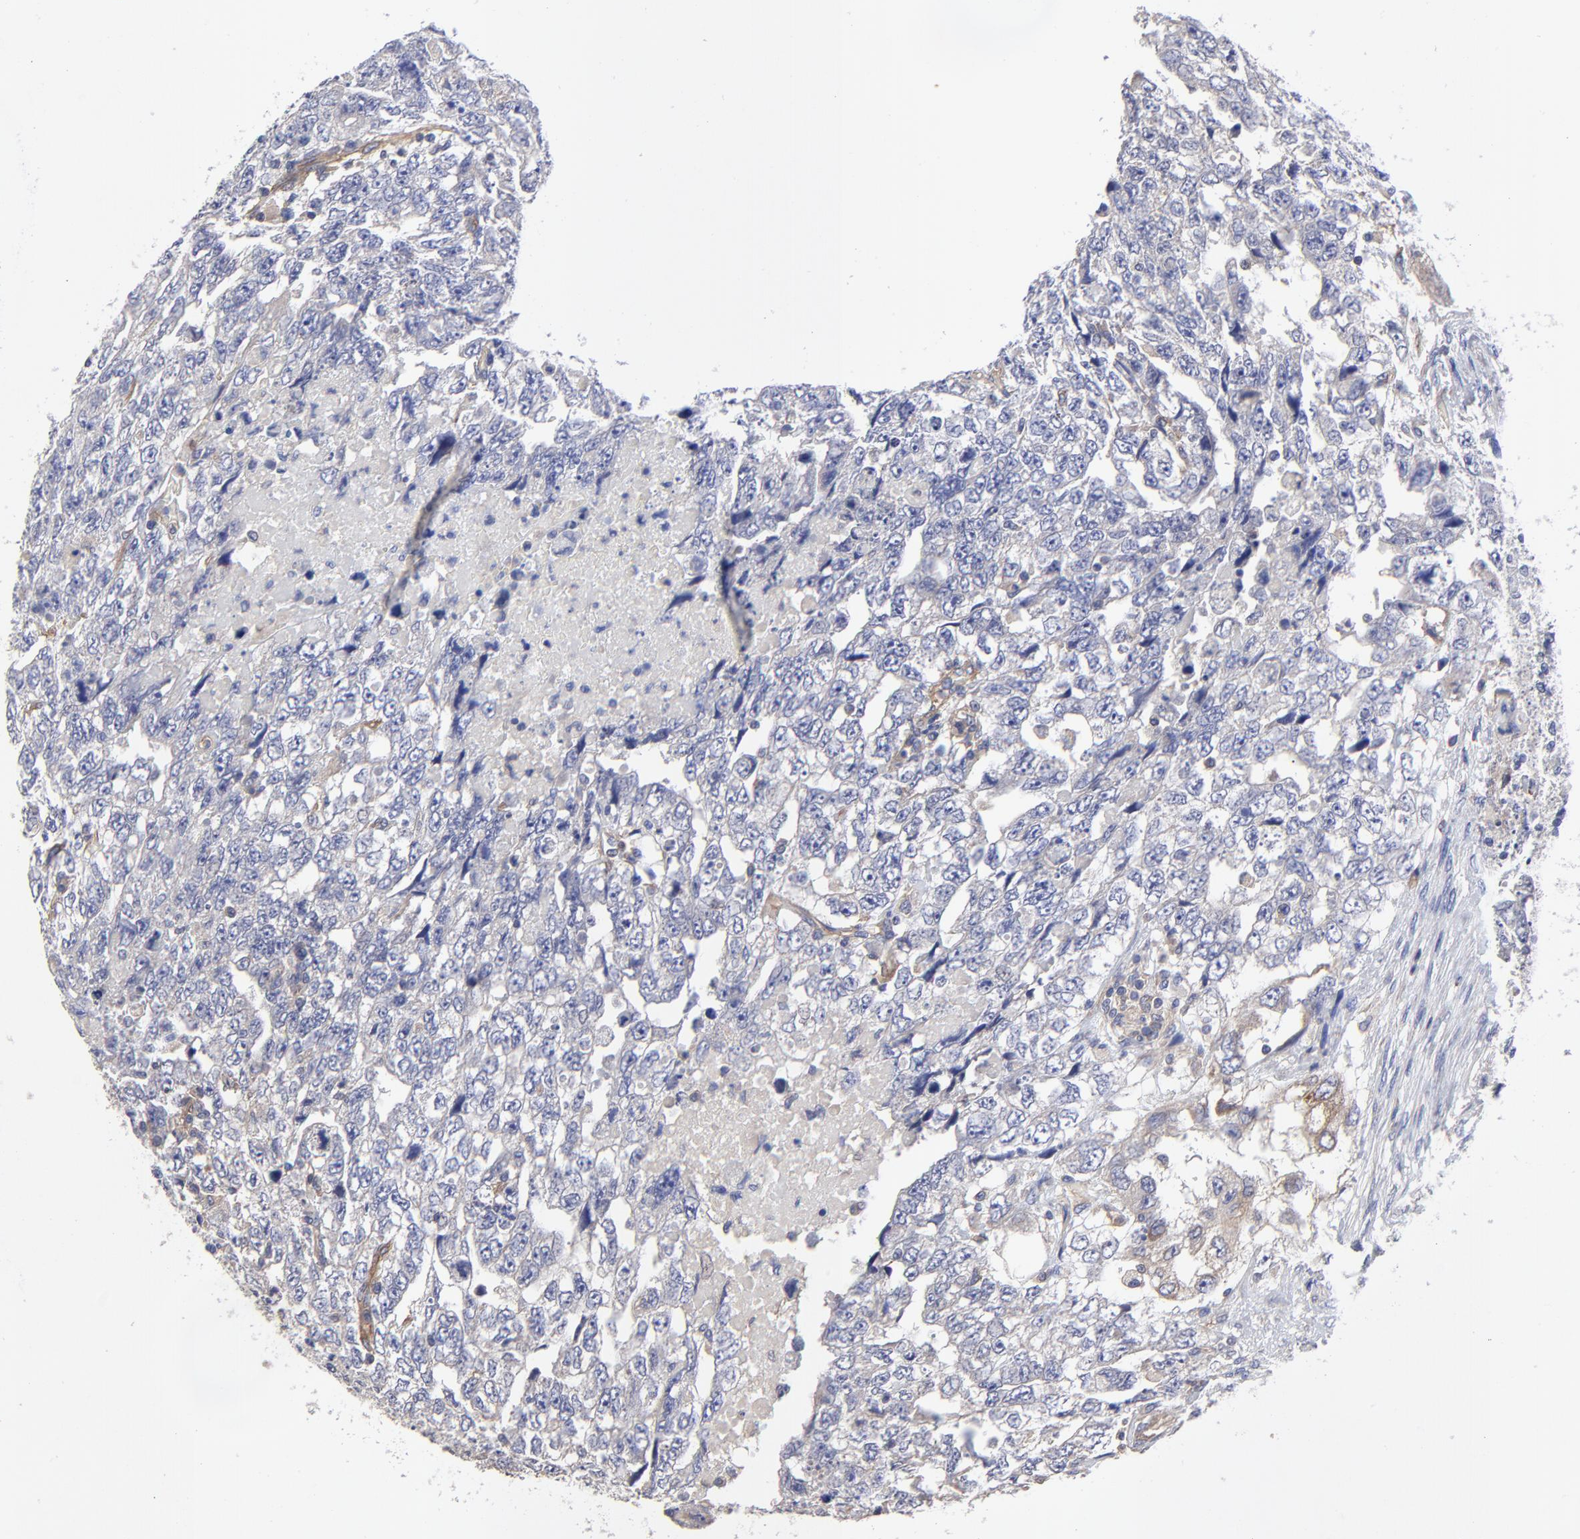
{"staining": {"intensity": "negative", "quantity": "none", "location": "none"}, "tissue": "testis cancer", "cell_type": "Tumor cells", "image_type": "cancer", "snomed": [{"axis": "morphology", "description": "Carcinoma, Embryonal, NOS"}, {"axis": "topography", "description": "Testis"}], "caption": "Testis cancer (embryonal carcinoma) was stained to show a protein in brown. There is no significant staining in tumor cells.", "gene": "SULF2", "patient": {"sex": "male", "age": 36}}